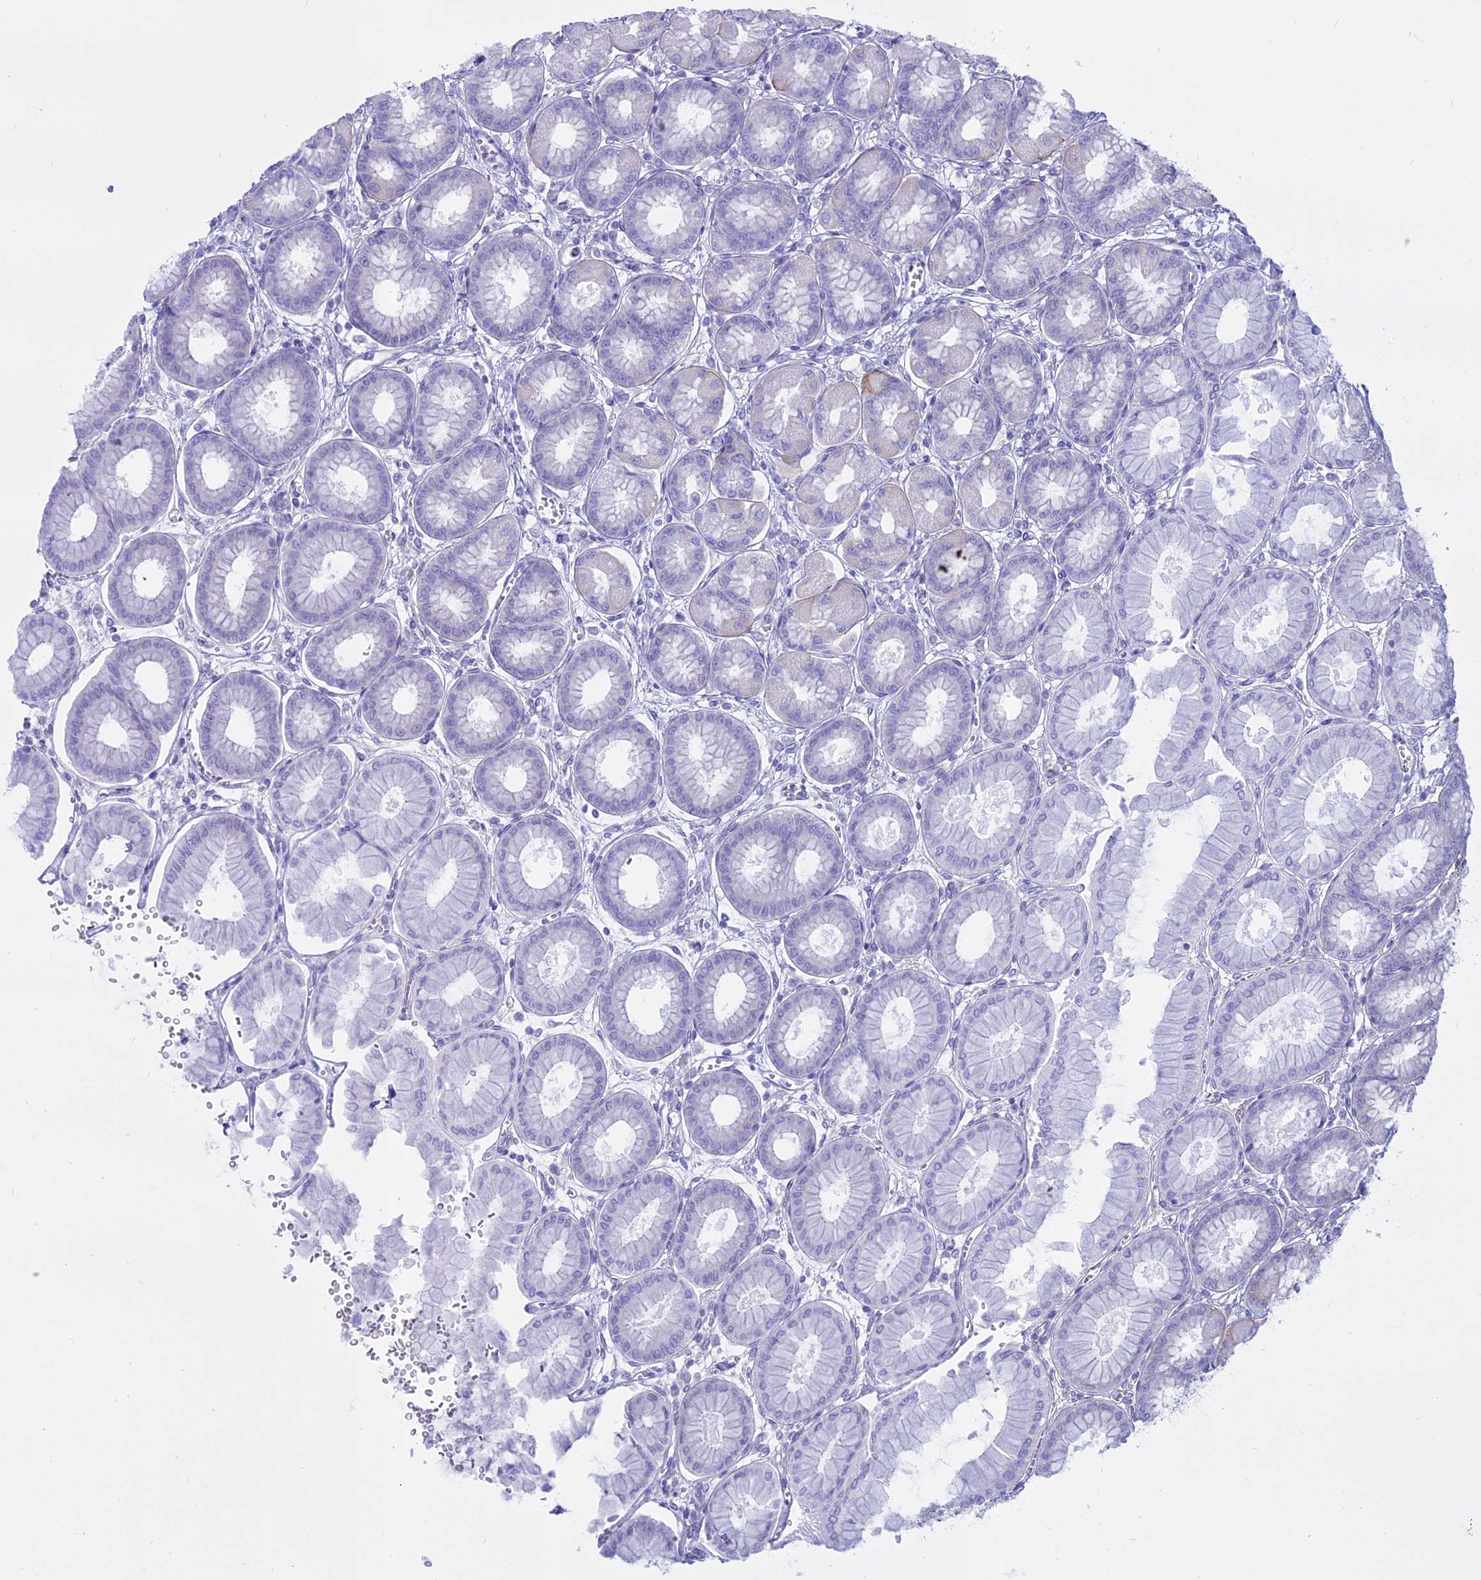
{"staining": {"intensity": "moderate", "quantity": "<25%", "location": "cytoplasmic/membranous"}, "tissue": "stomach", "cell_type": "Glandular cells", "image_type": "normal", "snomed": [{"axis": "morphology", "description": "Normal tissue, NOS"}, {"axis": "topography", "description": "Stomach, upper"}], "caption": "A high-resolution photomicrograph shows immunohistochemistry staining of benign stomach, which exhibits moderate cytoplasmic/membranous staining in about <25% of glandular cells.", "gene": "AHCYL1", "patient": {"sex": "female", "age": 56}}